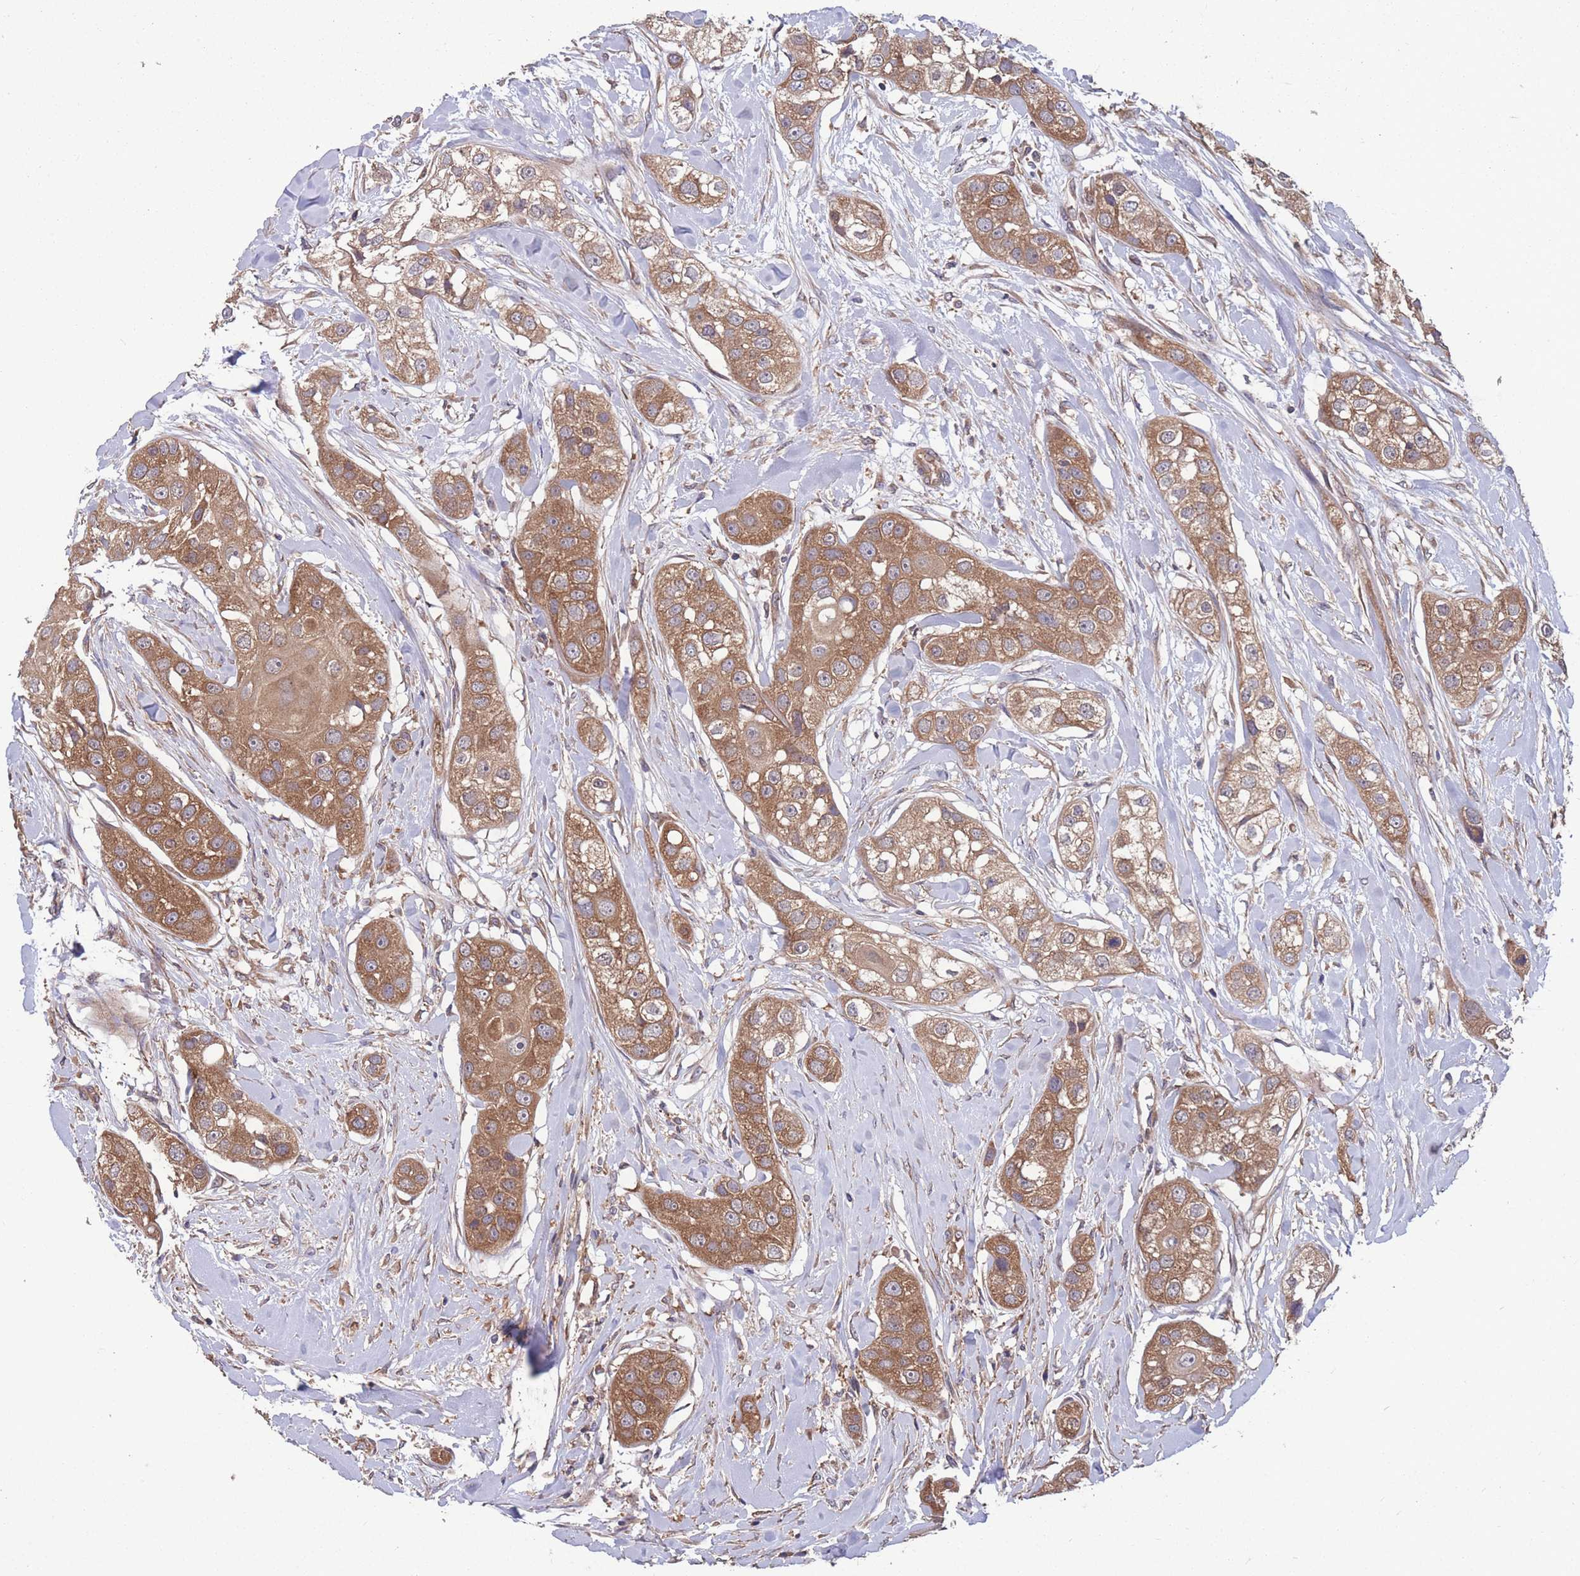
{"staining": {"intensity": "moderate", "quantity": ">75%", "location": "cytoplasmic/membranous"}, "tissue": "head and neck cancer", "cell_type": "Tumor cells", "image_type": "cancer", "snomed": [{"axis": "morphology", "description": "Normal tissue, NOS"}, {"axis": "morphology", "description": "Squamous cell carcinoma, NOS"}, {"axis": "topography", "description": "Skeletal muscle"}, {"axis": "topography", "description": "Head-Neck"}], "caption": "DAB (3,3'-diaminobenzidine) immunohistochemical staining of head and neck cancer demonstrates moderate cytoplasmic/membranous protein positivity in about >75% of tumor cells.", "gene": "ZPR1", "patient": {"sex": "male", "age": 51}}